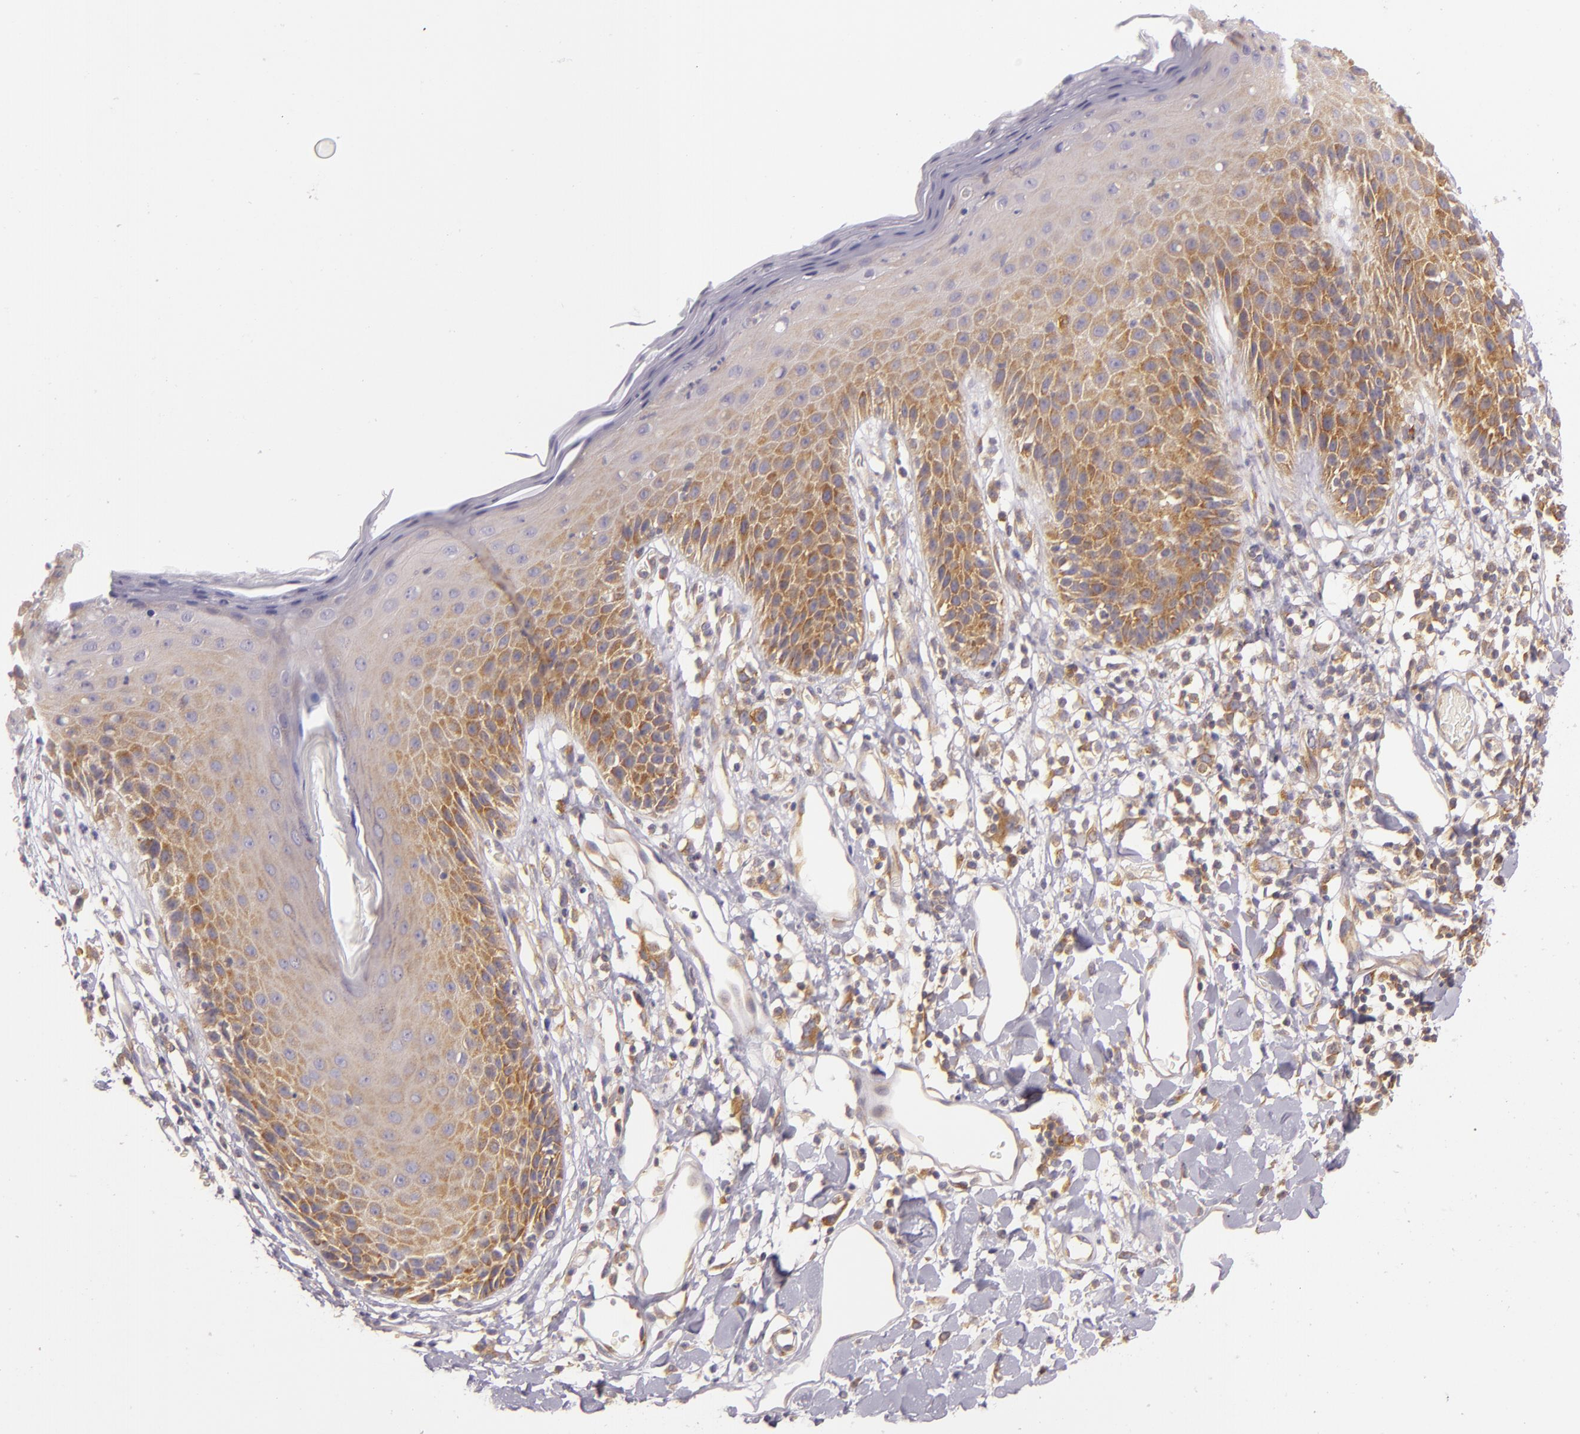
{"staining": {"intensity": "weak", "quantity": "25%-75%", "location": "cytoplasmic/membranous"}, "tissue": "skin", "cell_type": "Epidermal cells", "image_type": "normal", "snomed": [{"axis": "morphology", "description": "Normal tissue, NOS"}, {"axis": "topography", "description": "Vulva"}, {"axis": "topography", "description": "Peripheral nerve tissue"}], "caption": "This micrograph exhibits IHC staining of unremarkable human skin, with low weak cytoplasmic/membranous expression in approximately 25%-75% of epidermal cells.", "gene": "UPF3B", "patient": {"sex": "female", "age": 68}}